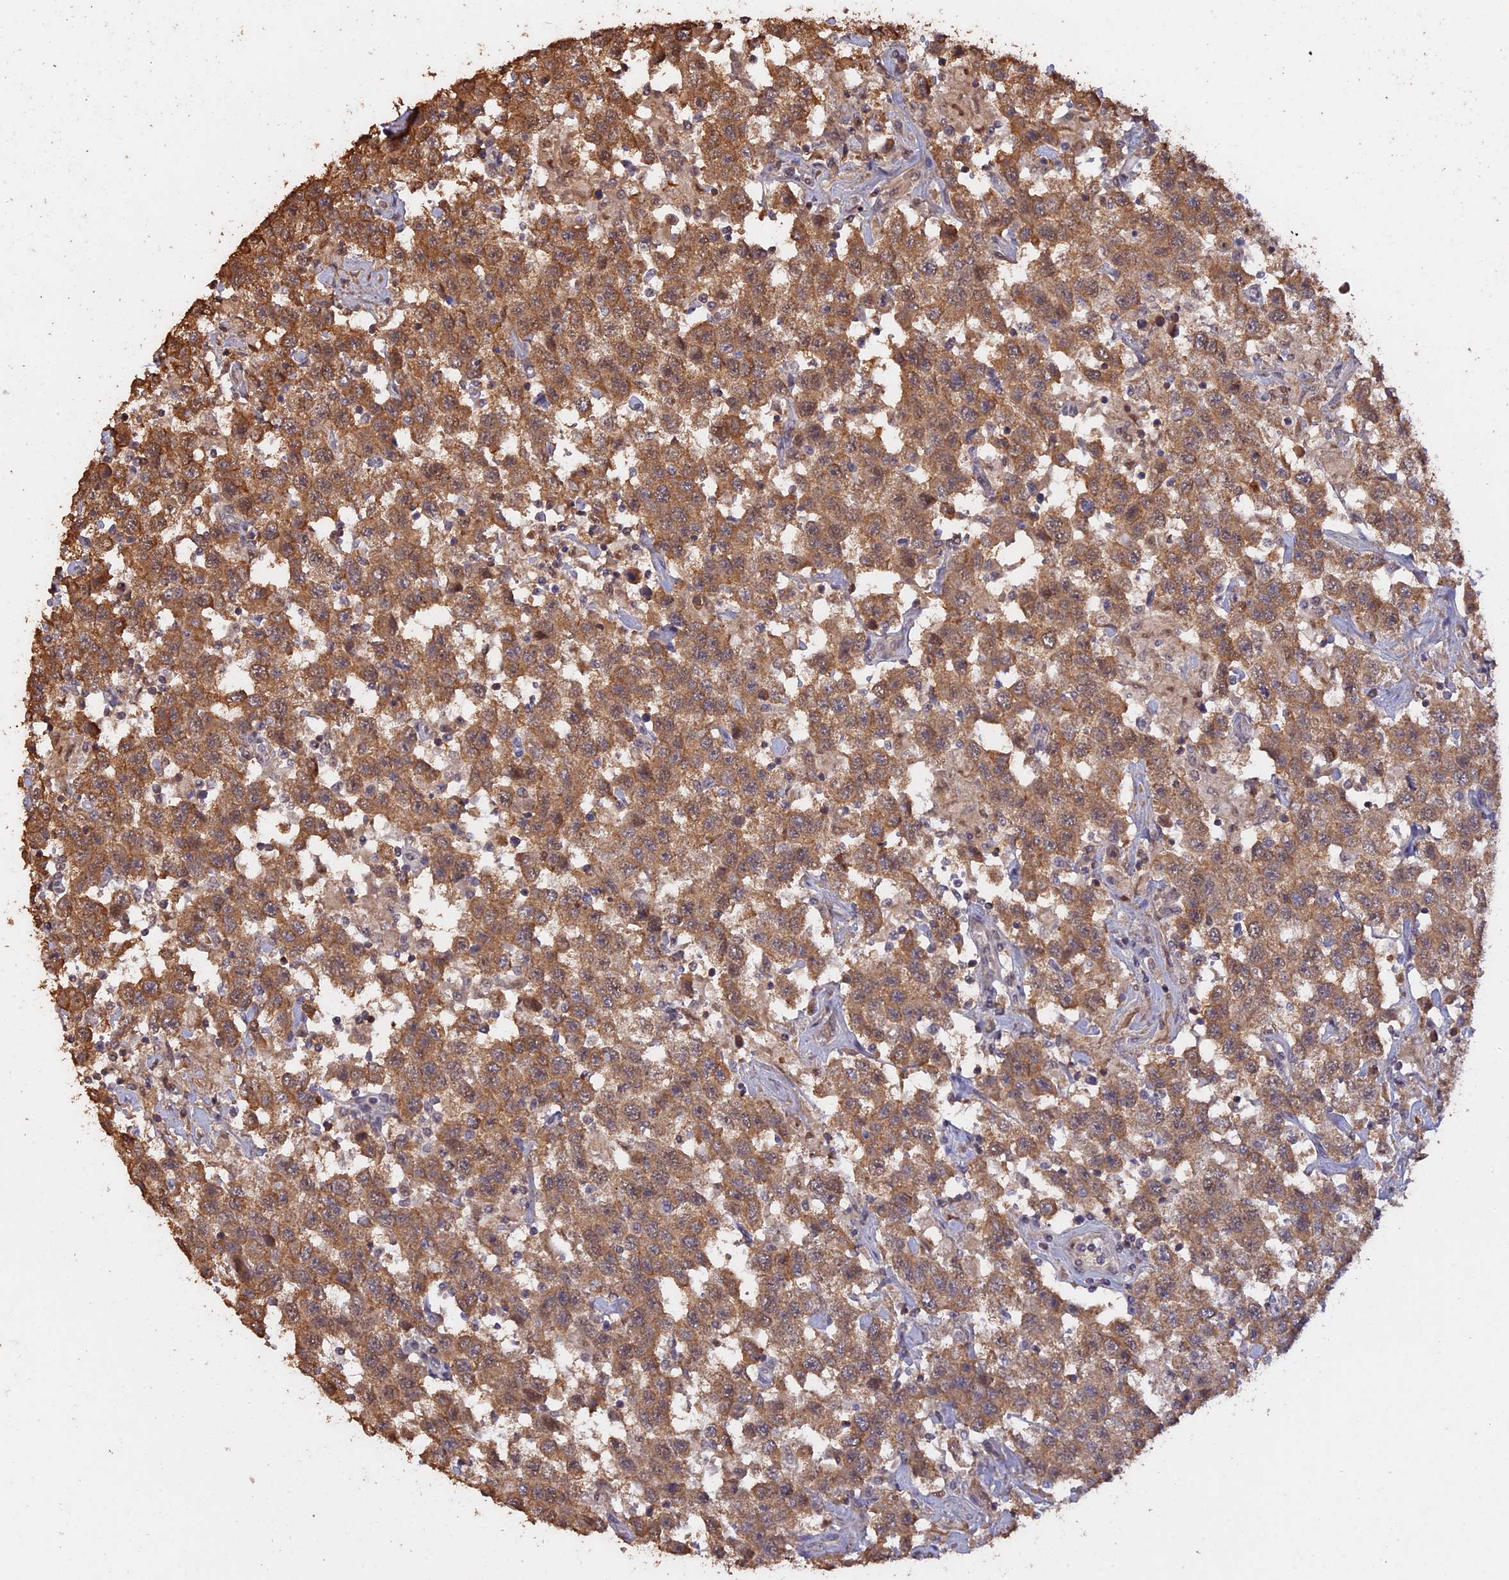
{"staining": {"intensity": "moderate", "quantity": ">75%", "location": "cytoplasmic/membranous"}, "tissue": "testis cancer", "cell_type": "Tumor cells", "image_type": "cancer", "snomed": [{"axis": "morphology", "description": "Seminoma, NOS"}, {"axis": "topography", "description": "Testis"}], "caption": "Testis seminoma stained for a protein demonstrates moderate cytoplasmic/membranous positivity in tumor cells.", "gene": "PSMC6", "patient": {"sex": "male", "age": 41}}